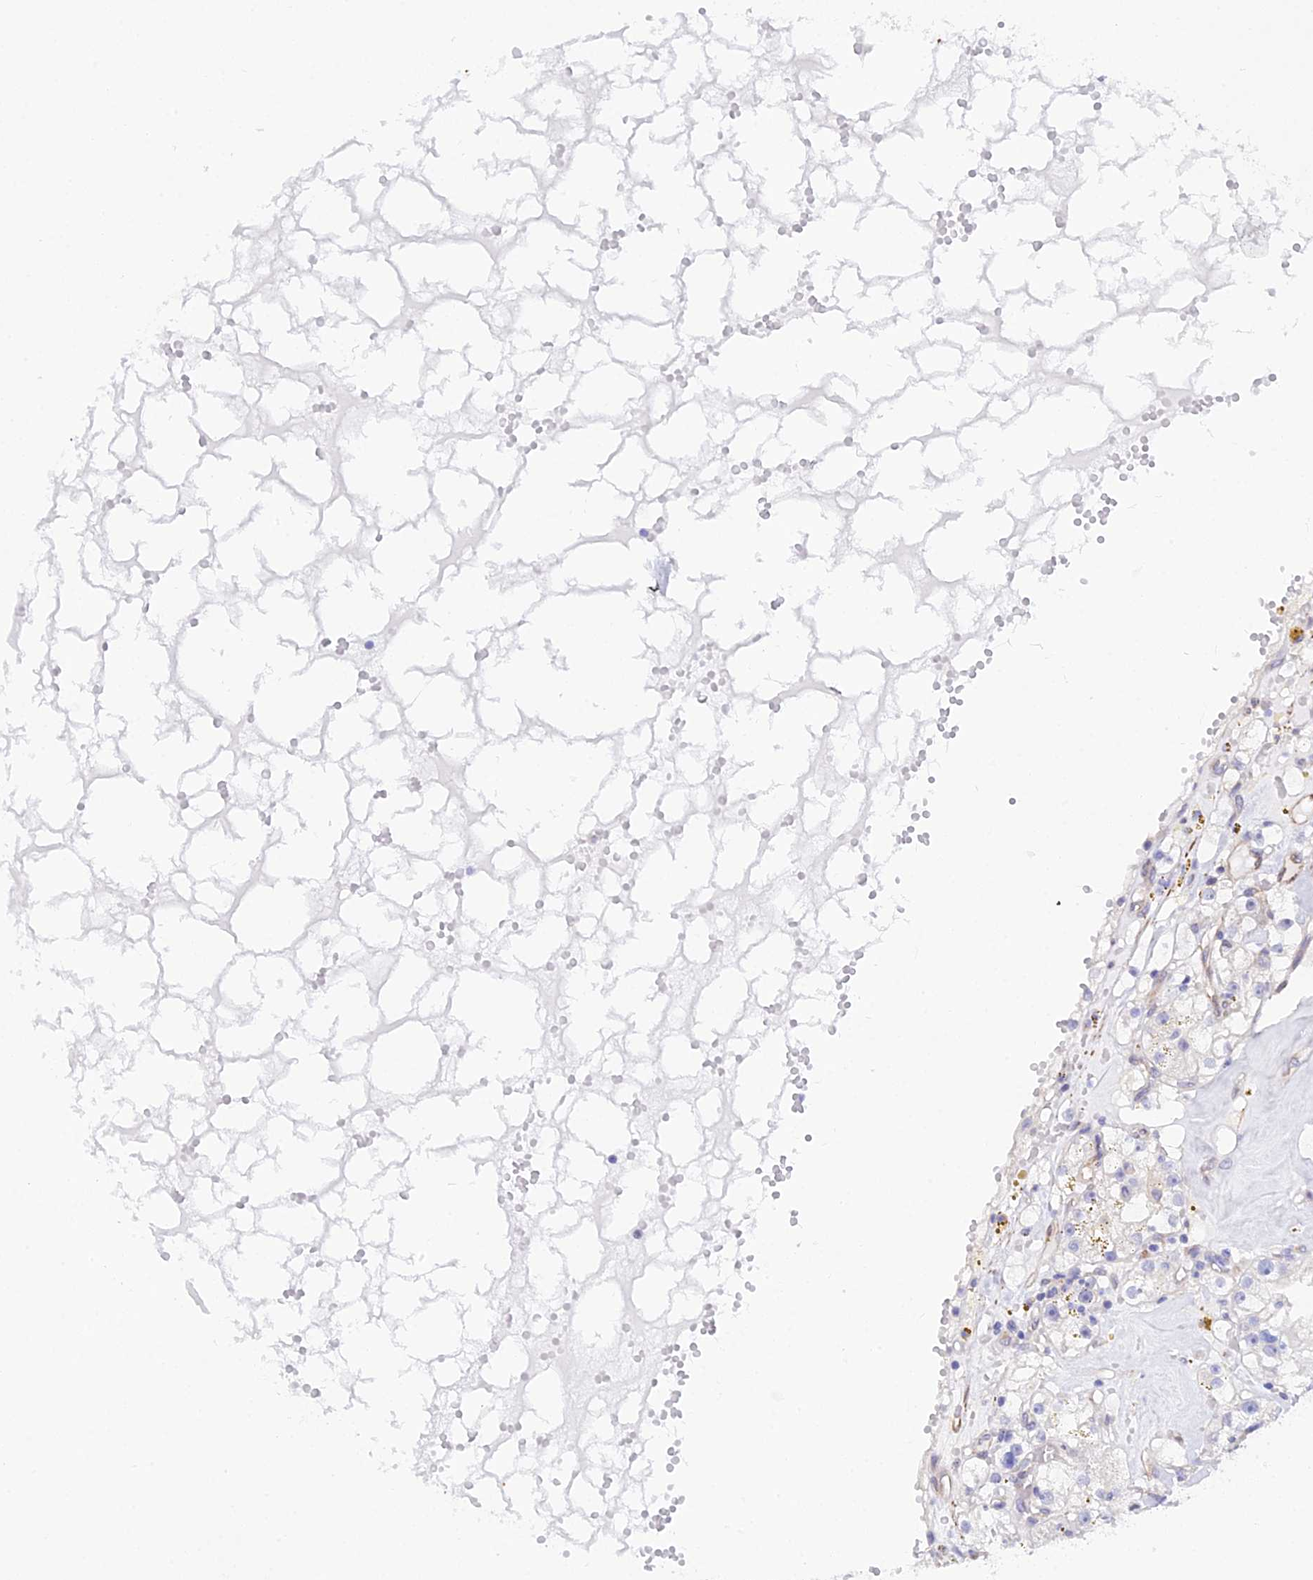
{"staining": {"intensity": "negative", "quantity": "none", "location": "none"}, "tissue": "renal cancer", "cell_type": "Tumor cells", "image_type": "cancer", "snomed": [{"axis": "morphology", "description": "Adenocarcinoma, NOS"}, {"axis": "topography", "description": "Kidney"}], "caption": "Photomicrograph shows no significant protein positivity in tumor cells of adenocarcinoma (renal). The staining is performed using DAB (3,3'-diaminobenzidine) brown chromogen with nuclei counter-stained in using hematoxylin.", "gene": "MXRA7", "patient": {"sex": "male", "age": 56}}